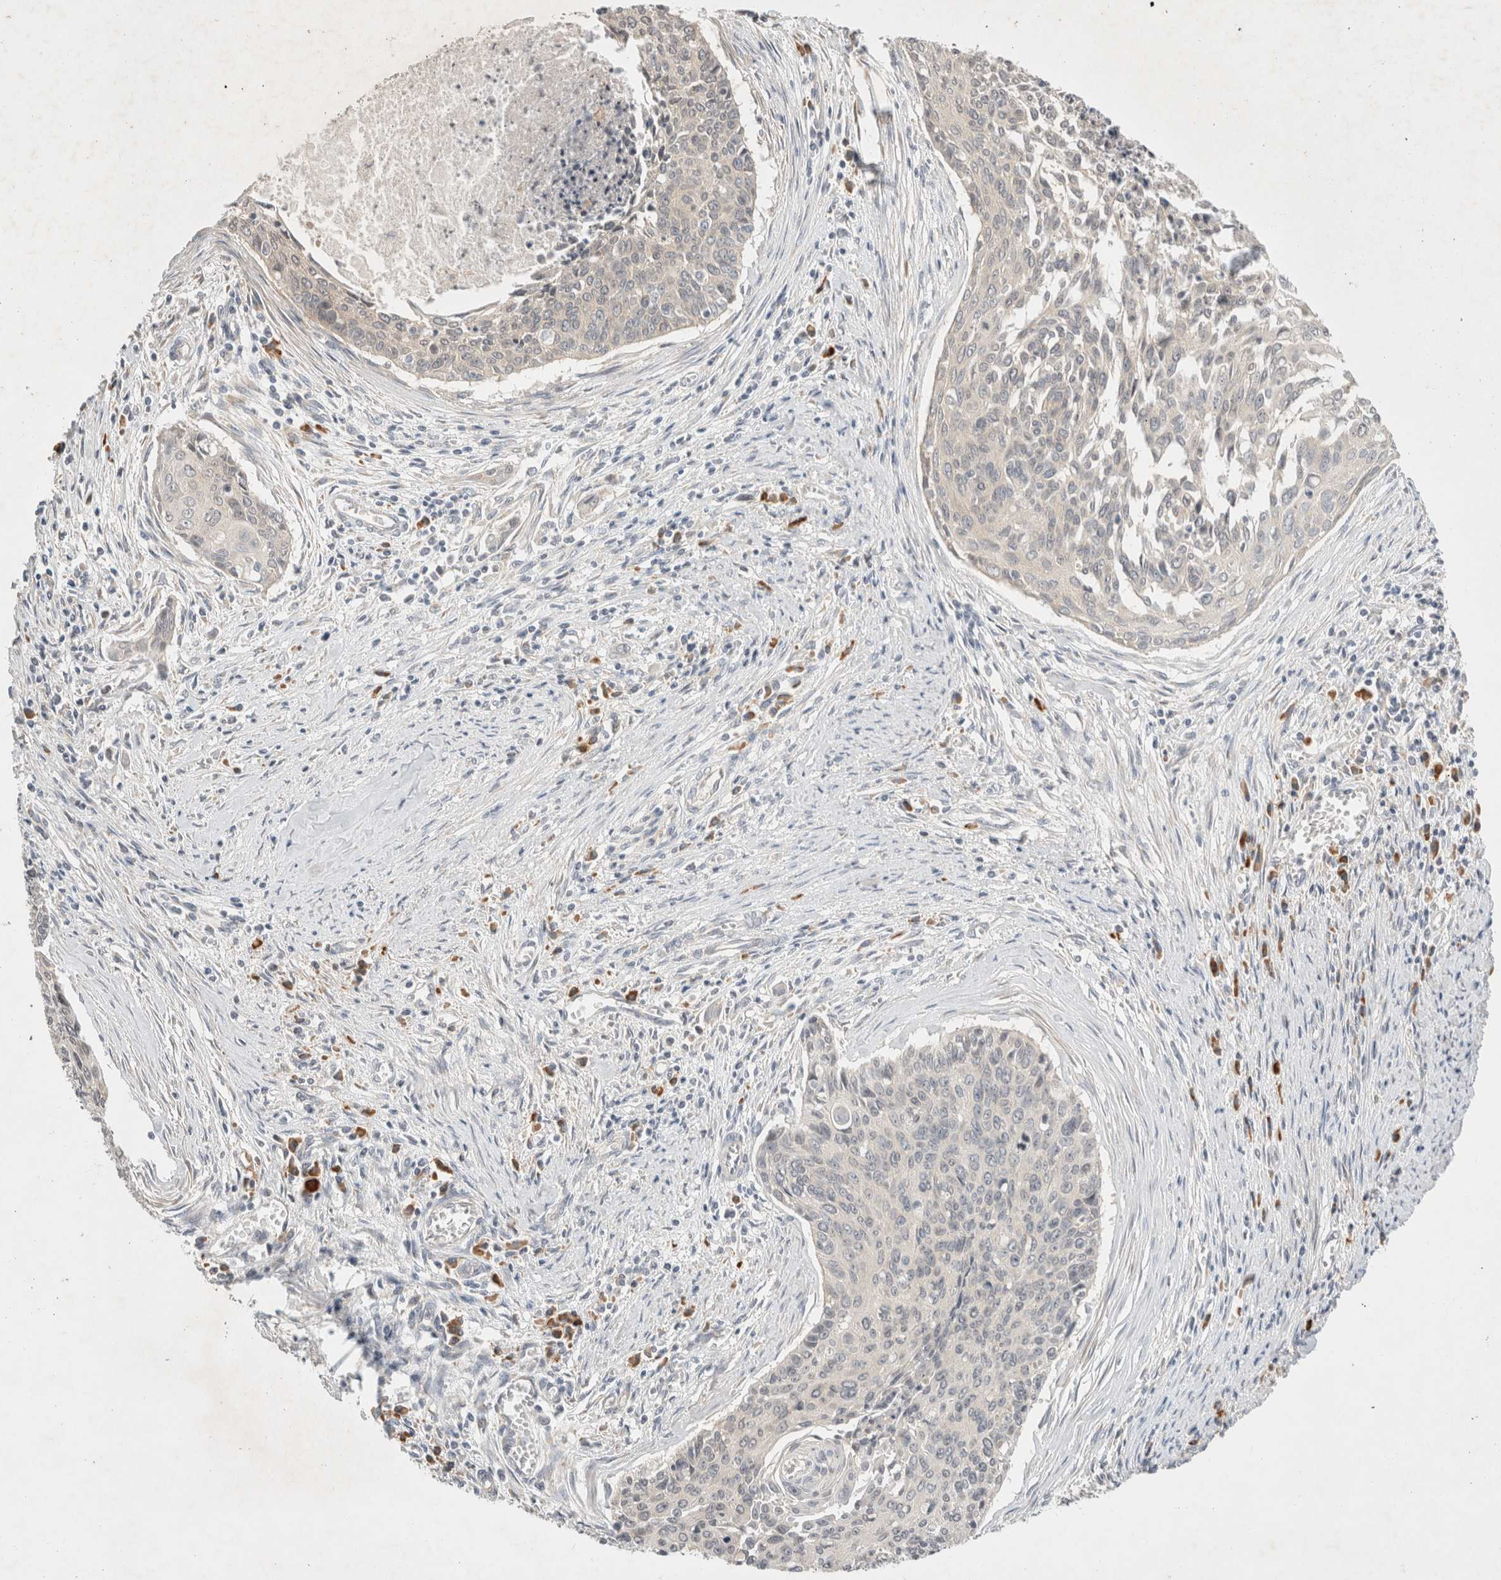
{"staining": {"intensity": "negative", "quantity": "none", "location": "none"}, "tissue": "cervical cancer", "cell_type": "Tumor cells", "image_type": "cancer", "snomed": [{"axis": "morphology", "description": "Squamous cell carcinoma, NOS"}, {"axis": "topography", "description": "Cervix"}], "caption": "The micrograph exhibits no staining of tumor cells in cervical squamous cell carcinoma. (DAB (3,3'-diaminobenzidine) immunohistochemistry, high magnification).", "gene": "NEDD4L", "patient": {"sex": "female", "age": 55}}